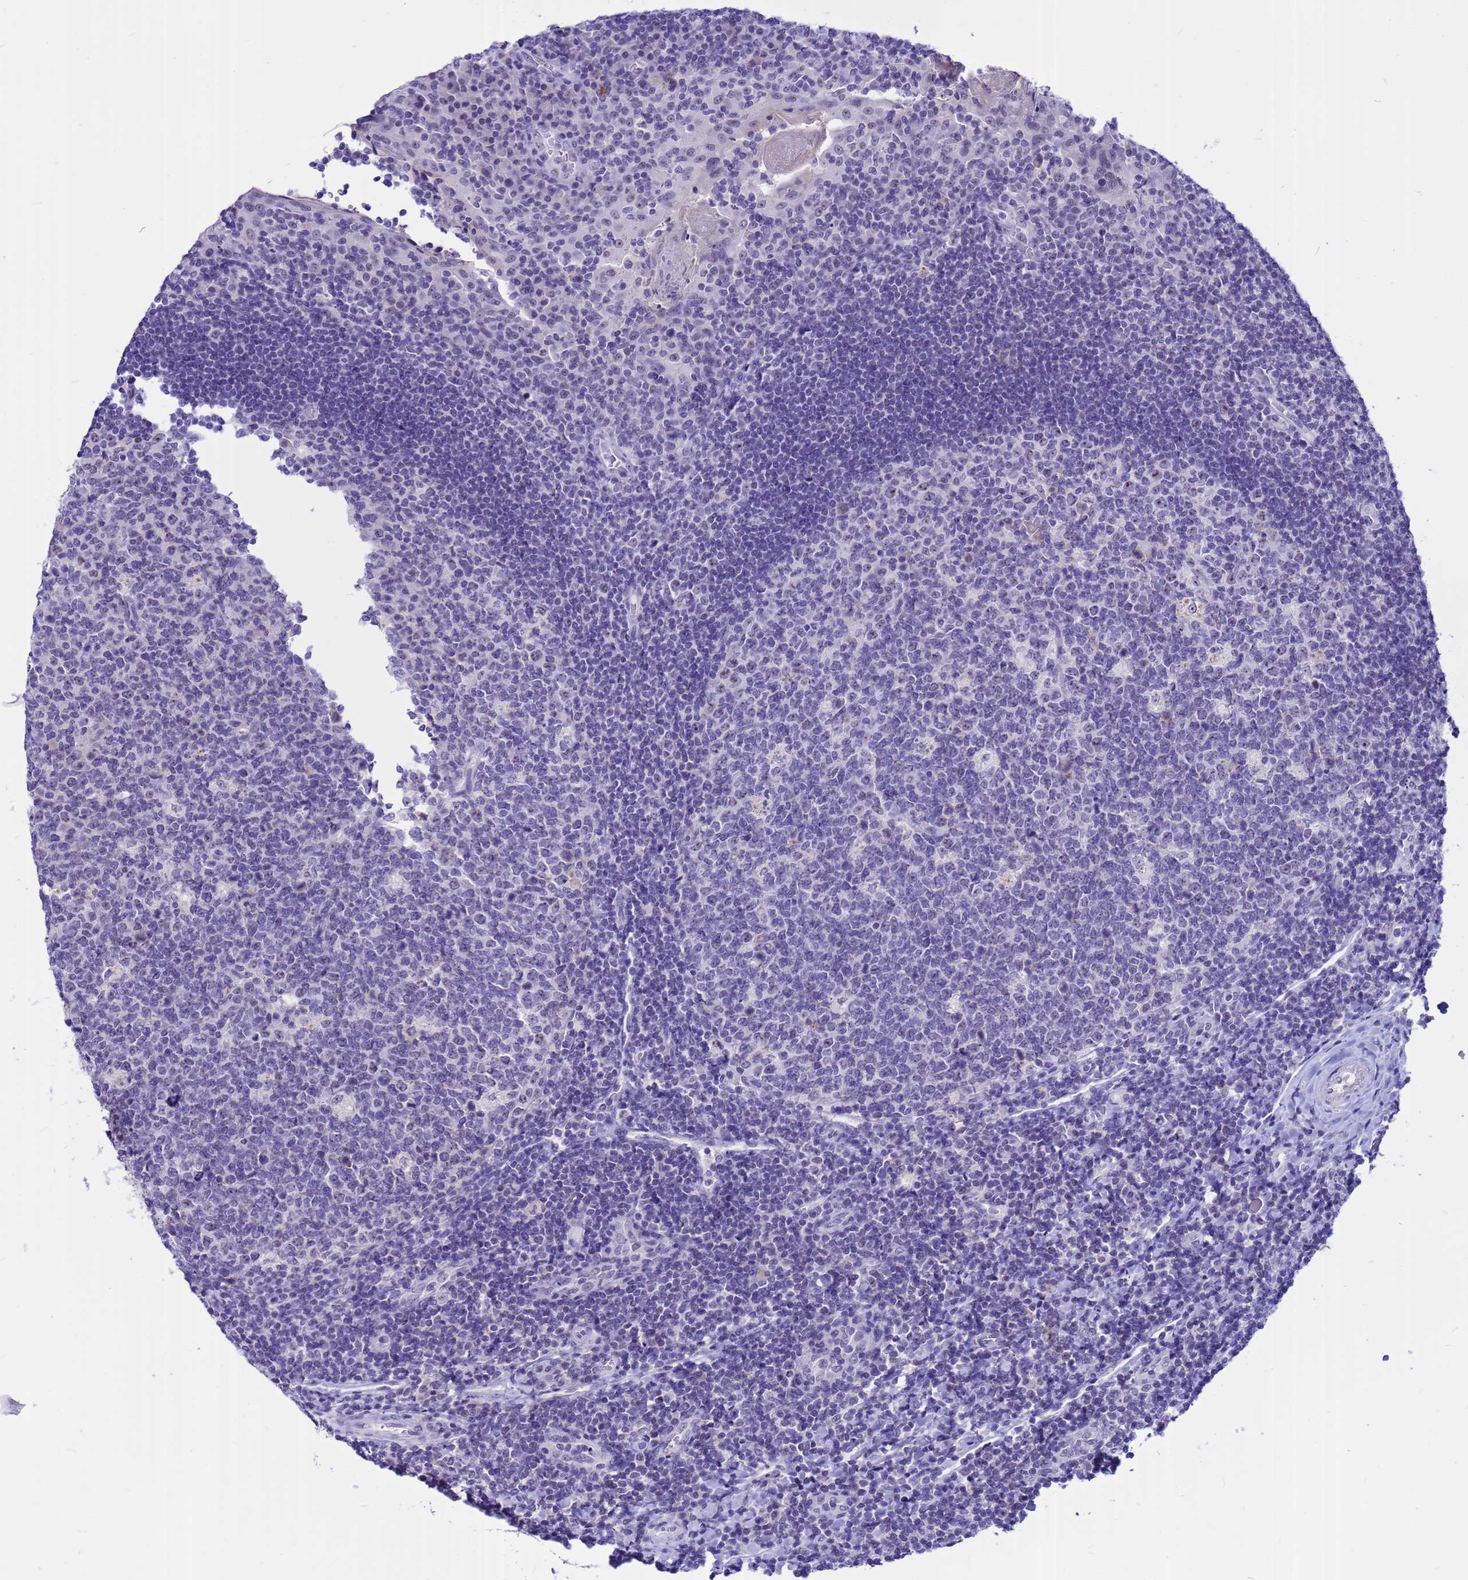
{"staining": {"intensity": "strong", "quantity": "<25%", "location": "nuclear"}, "tissue": "tonsil", "cell_type": "Germinal center cells", "image_type": "normal", "snomed": [{"axis": "morphology", "description": "Normal tissue, NOS"}, {"axis": "topography", "description": "Tonsil"}], "caption": "Immunohistochemistry (IHC) staining of unremarkable tonsil, which shows medium levels of strong nuclear staining in about <25% of germinal center cells indicating strong nuclear protein staining. The staining was performed using DAB (brown) for protein detection and nuclei were counterstained in hematoxylin (blue).", "gene": "DMRTC2", "patient": {"sex": "male", "age": 17}}